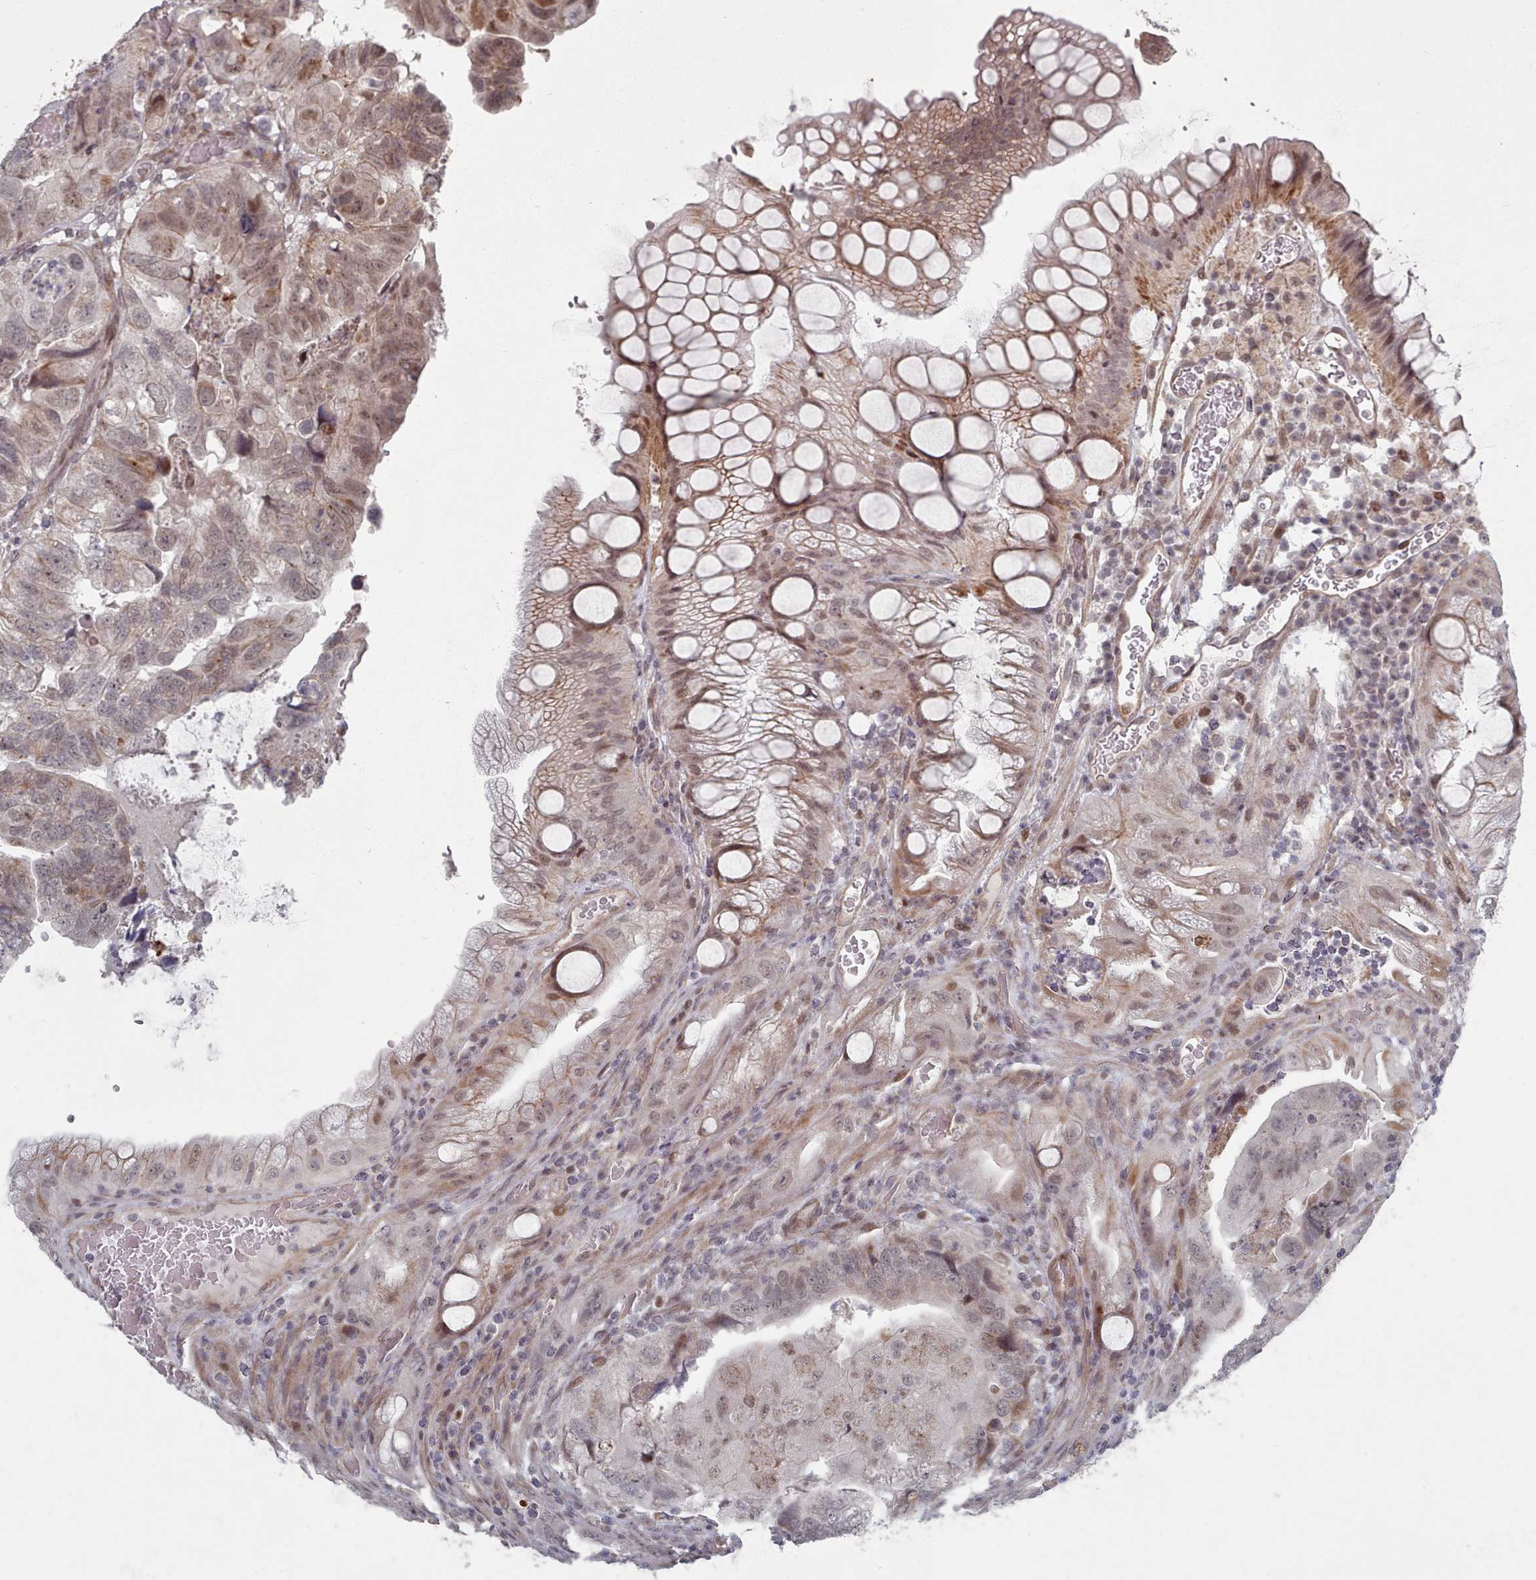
{"staining": {"intensity": "weak", "quantity": "<25%", "location": "nuclear"}, "tissue": "colorectal cancer", "cell_type": "Tumor cells", "image_type": "cancer", "snomed": [{"axis": "morphology", "description": "Adenocarcinoma, NOS"}, {"axis": "topography", "description": "Rectum"}], "caption": "Tumor cells show no significant protein staining in colorectal adenocarcinoma.", "gene": "CPSF4", "patient": {"sex": "male", "age": 63}}